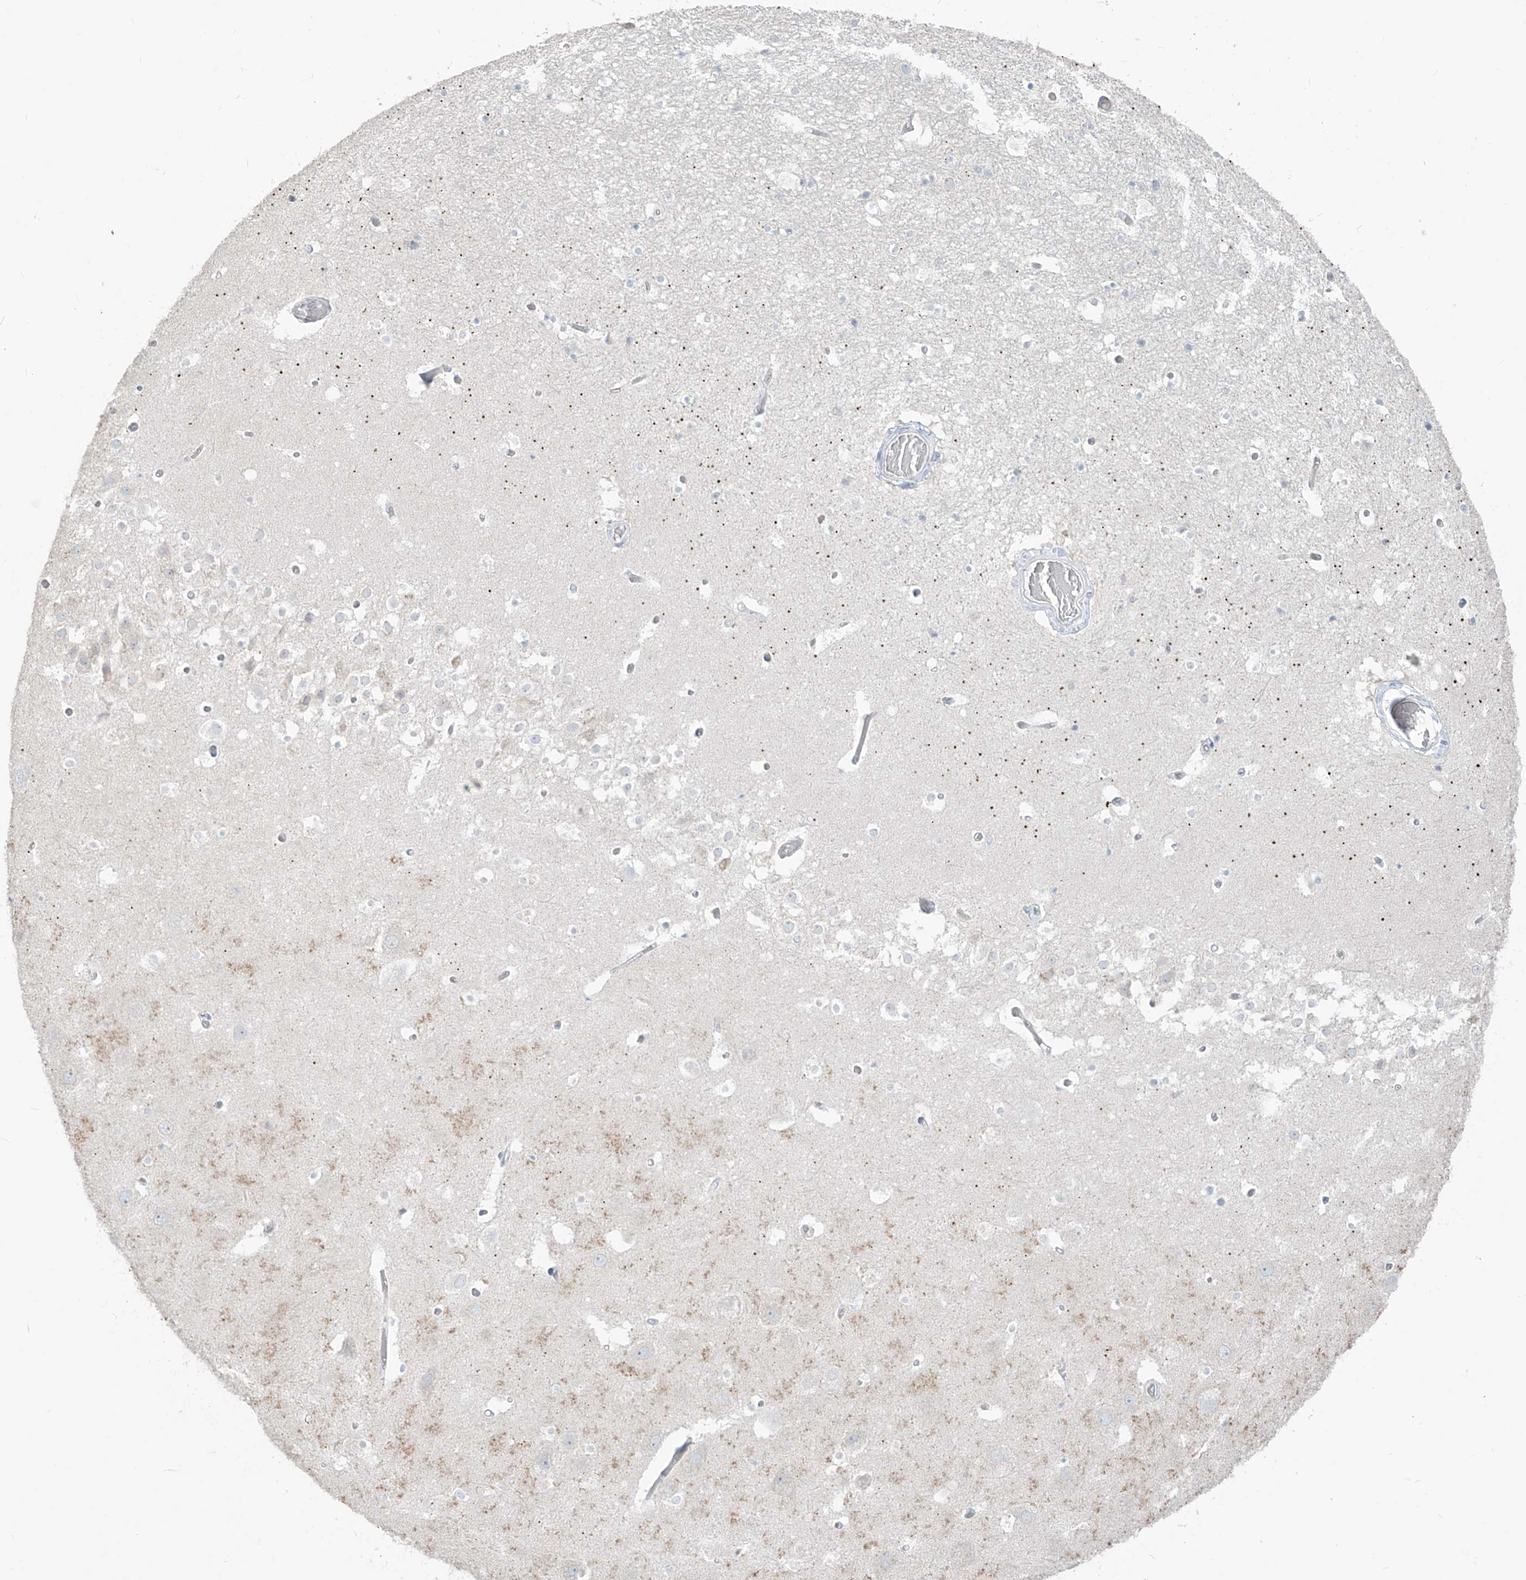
{"staining": {"intensity": "negative", "quantity": "none", "location": "none"}, "tissue": "hippocampus", "cell_type": "Glial cells", "image_type": "normal", "snomed": [{"axis": "morphology", "description": "Normal tissue, NOS"}, {"axis": "topography", "description": "Hippocampus"}], "caption": "A photomicrograph of hippocampus stained for a protein exhibits no brown staining in glial cells. (Brightfield microscopy of DAB (3,3'-diaminobenzidine) IHC at high magnification).", "gene": "ASPRV1", "patient": {"sex": "female", "age": 52}}